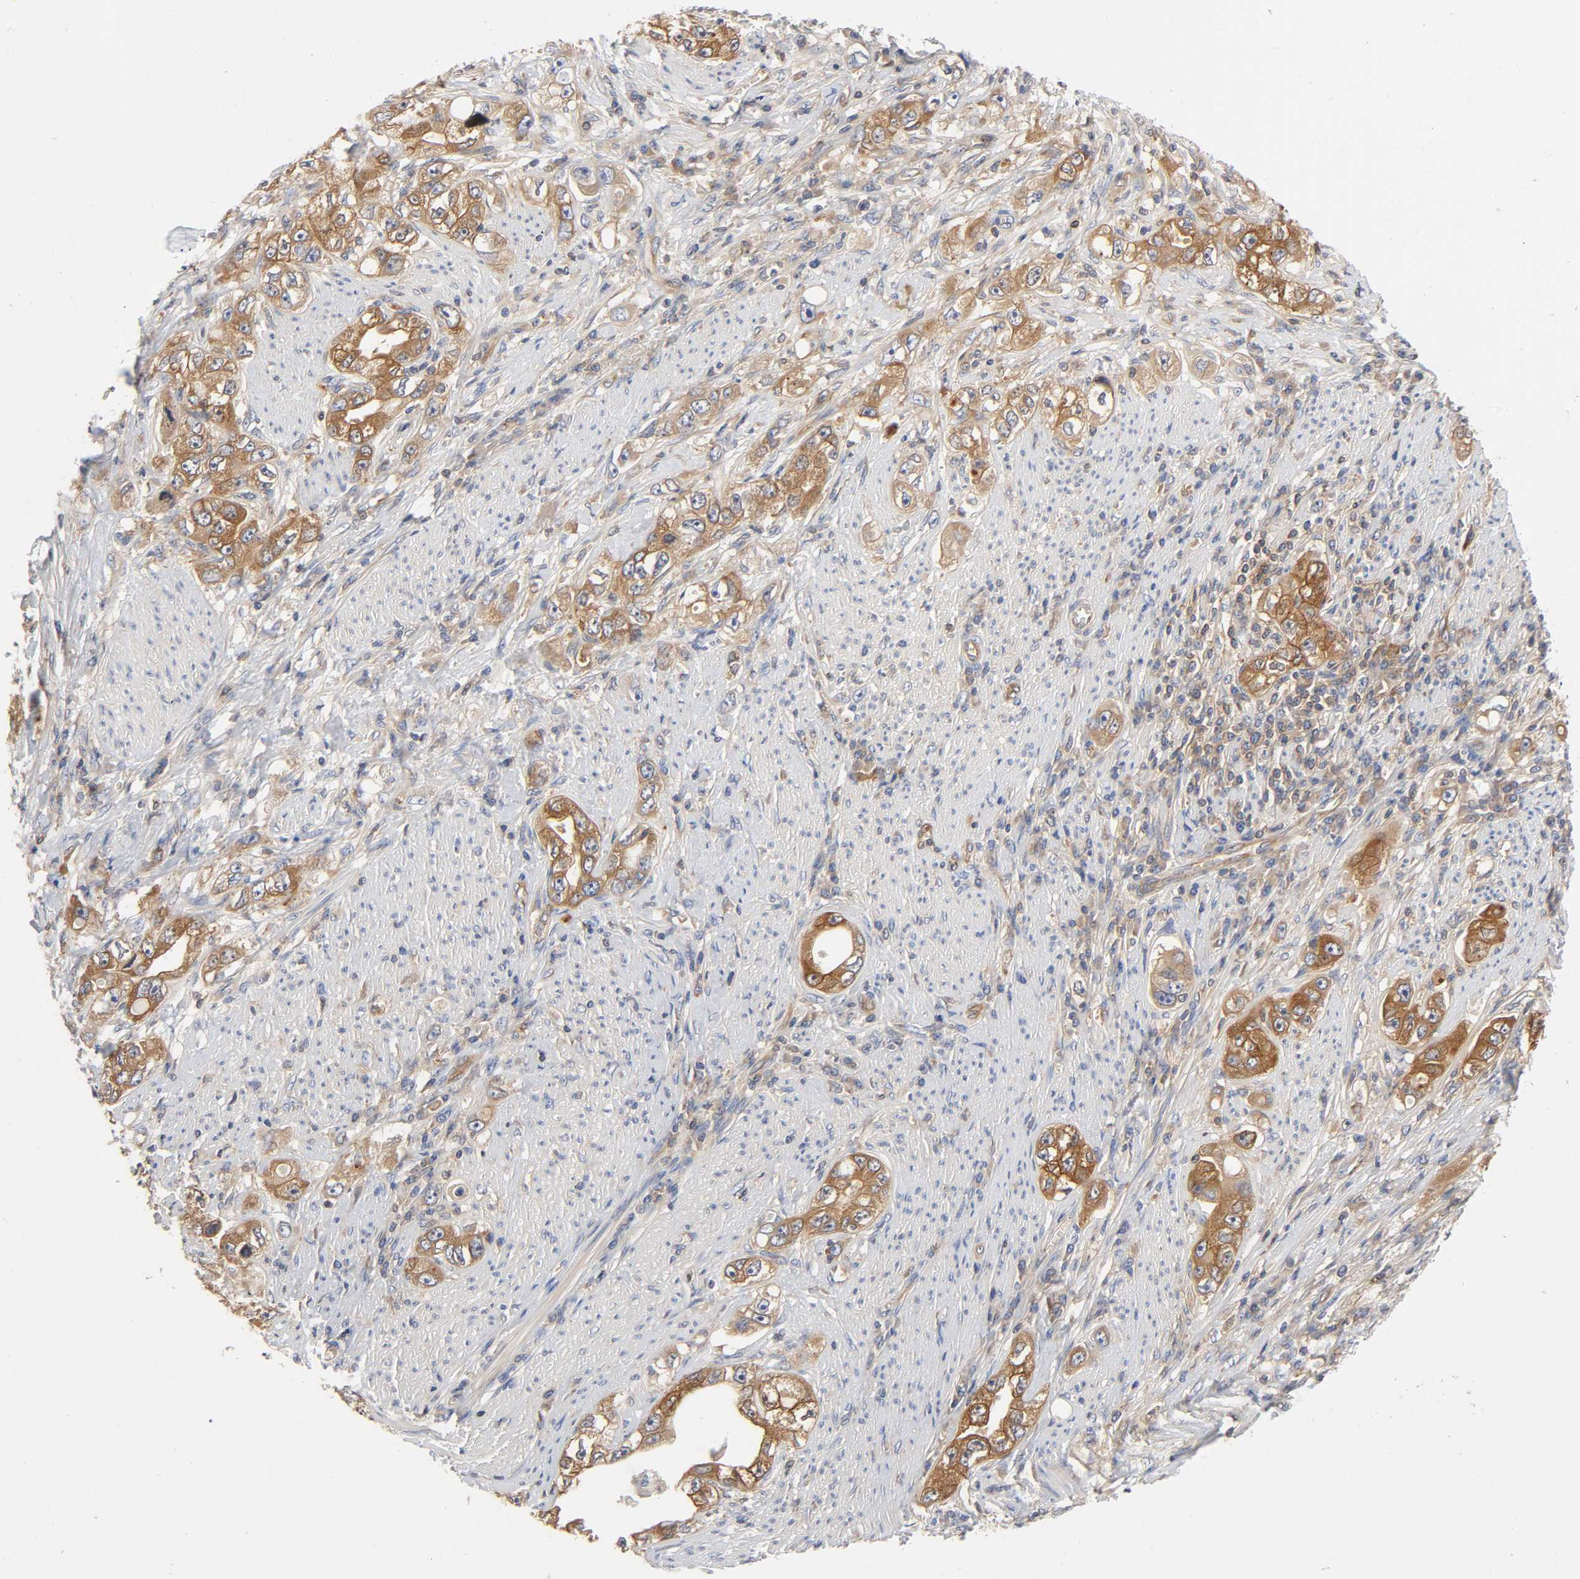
{"staining": {"intensity": "strong", "quantity": ">75%", "location": "cytoplasmic/membranous"}, "tissue": "stomach cancer", "cell_type": "Tumor cells", "image_type": "cancer", "snomed": [{"axis": "morphology", "description": "Adenocarcinoma, NOS"}, {"axis": "topography", "description": "Stomach, lower"}], "caption": "DAB (3,3'-diaminobenzidine) immunohistochemical staining of human stomach adenocarcinoma displays strong cytoplasmic/membranous protein positivity in approximately >75% of tumor cells.", "gene": "PRKAB1", "patient": {"sex": "female", "age": 93}}